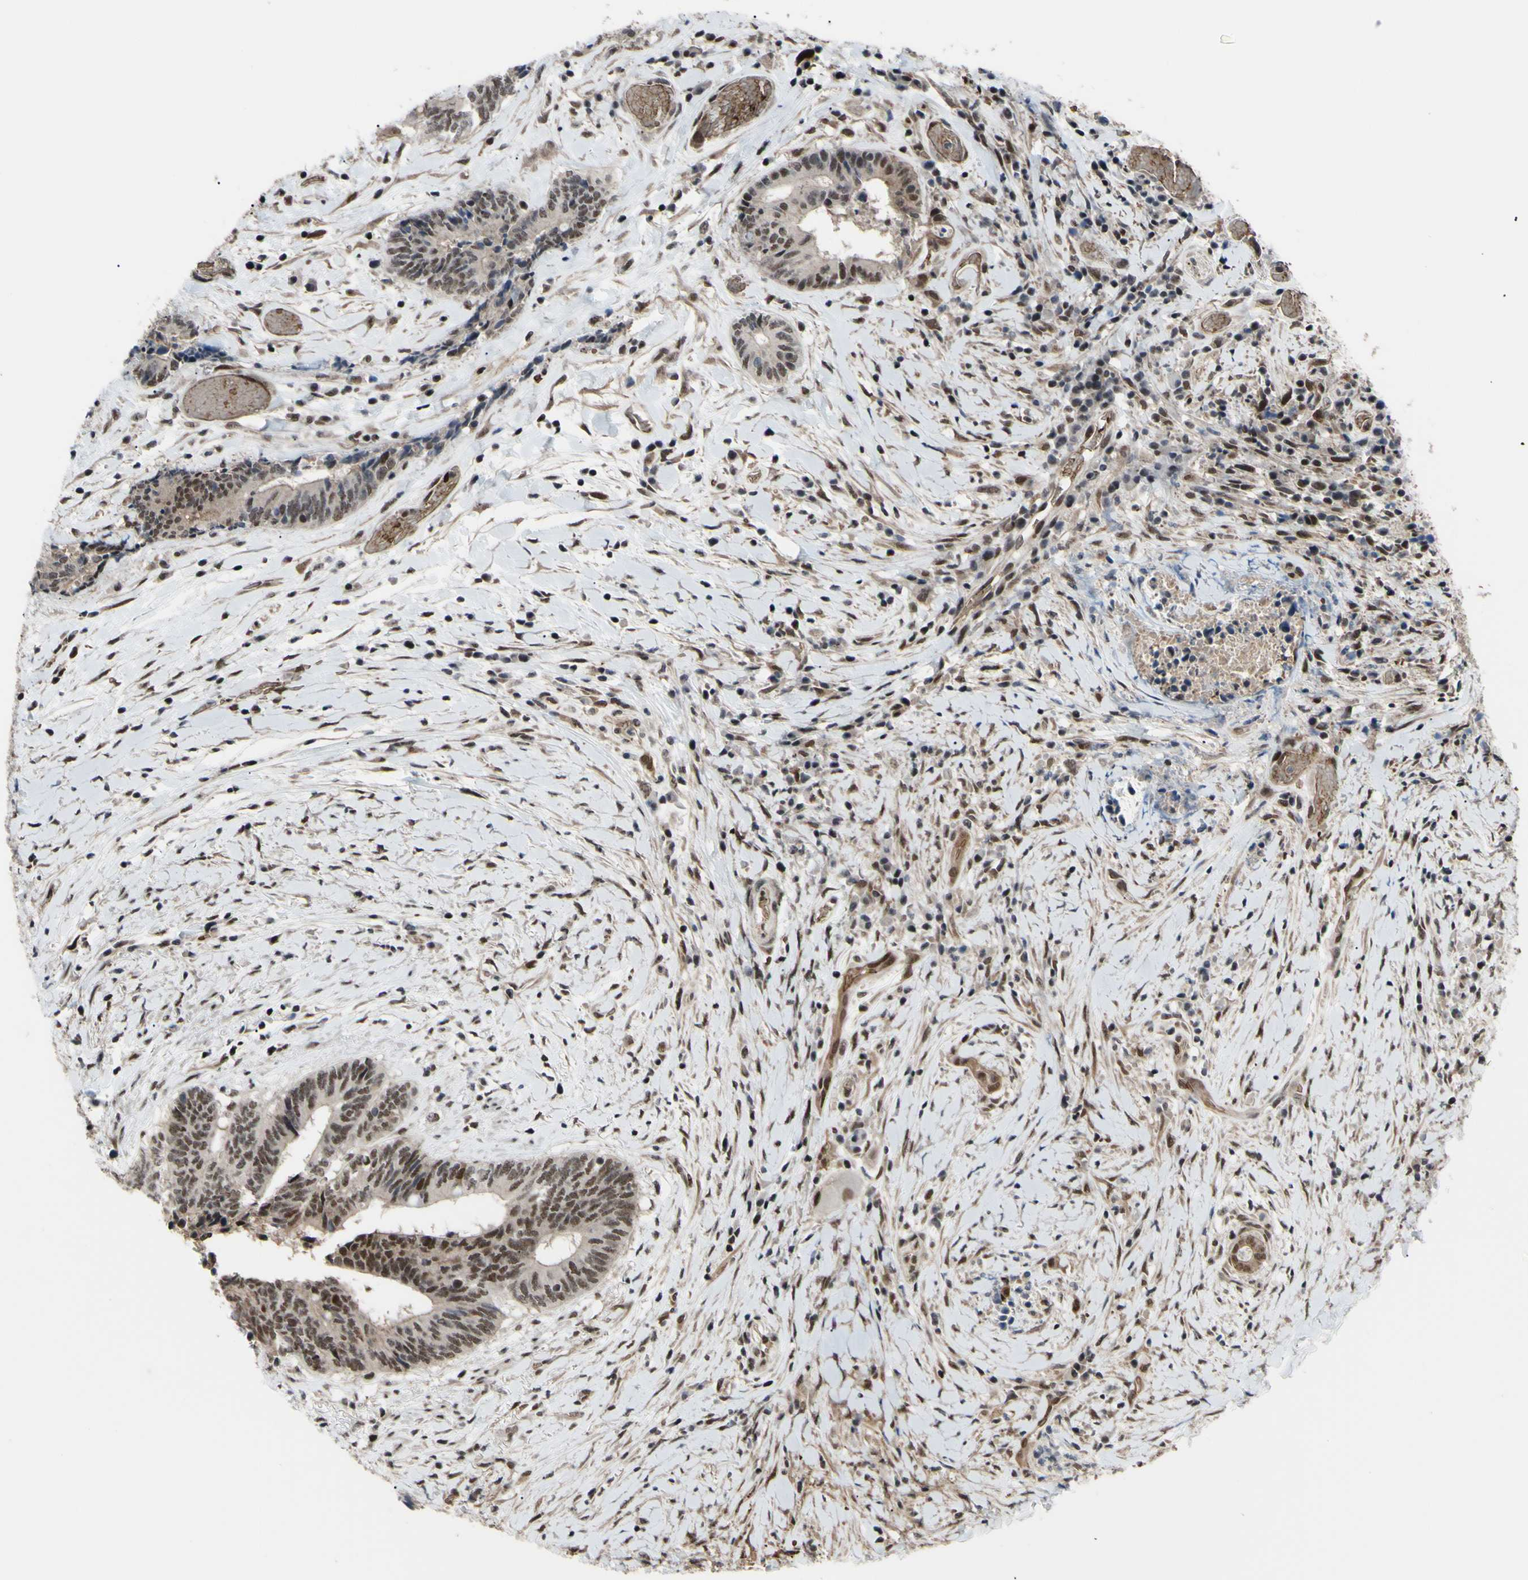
{"staining": {"intensity": "moderate", "quantity": ">75%", "location": "nuclear"}, "tissue": "colorectal cancer", "cell_type": "Tumor cells", "image_type": "cancer", "snomed": [{"axis": "morphology", "description": "Adenocarcinoma, NOS"}, {"axis": "topography", "description": "Rectum"}], "caption": "Tumor cells exhibit moderate nuclear positivity in approximately >75% of cells in colorectal adenocarcinoma. Ihc stains the protein of interest in brown and the nuclei are stained blue.", "gene": "THAP12", "patient": {"sex": "male", "age": 63}}